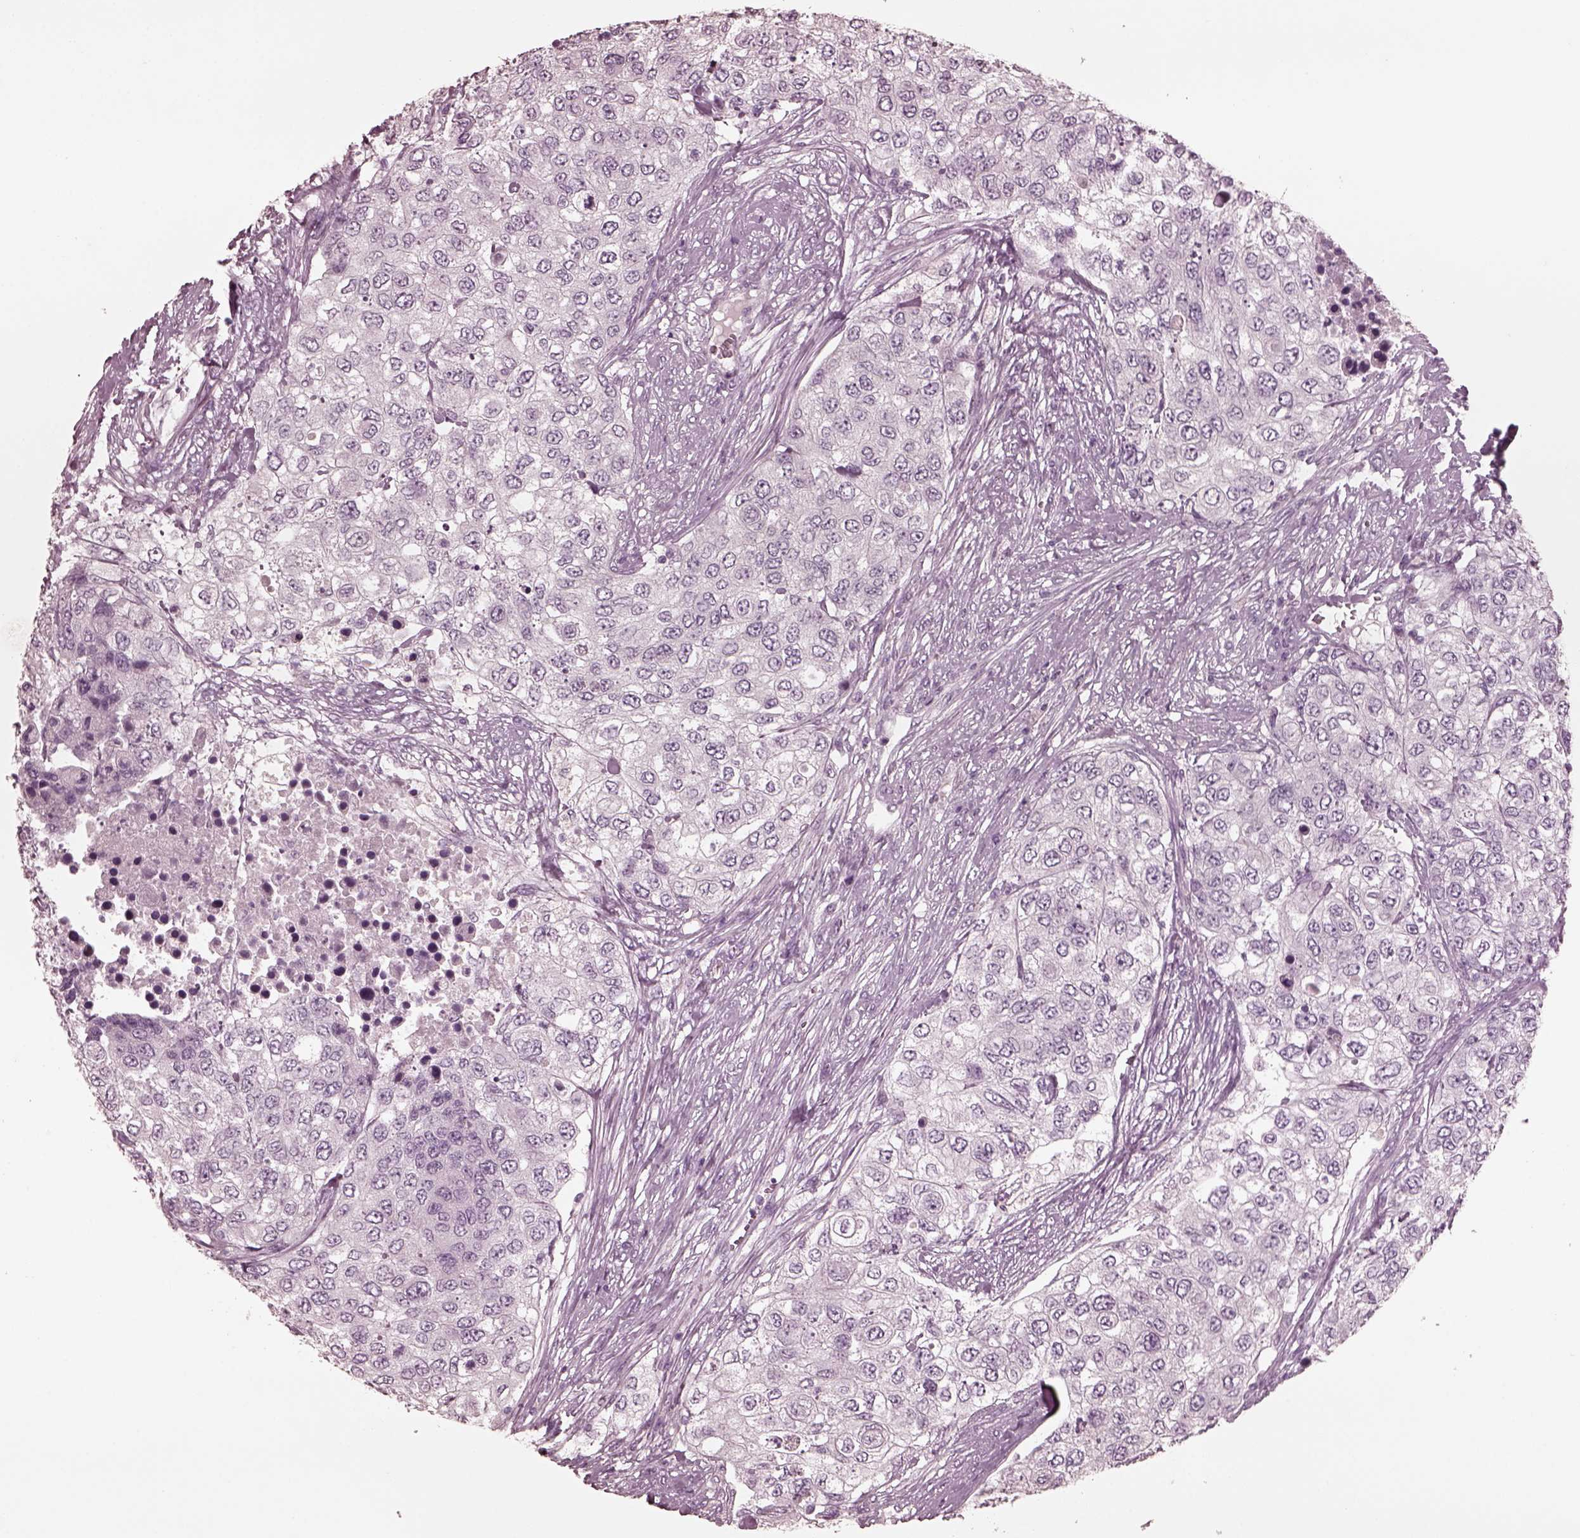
{"staining": {"intensity": "negative", "quantity": "none", "location": "none"}, "tissue": "urothelial cancer", "cell_type": "Tumor cells", "image_type": "cancer", "snomed": [{"axis": "morphology", "description": "Urothelial carcinoma, High grade"}, {"axis": "topography", "description": "Urinary bladder"}], "caption": "DAB immunohistochemical staining of urothelial cancer reveals no significant staining in tumor cells.", "gene": "CGA", "patient": {"sex": "female", "age": 78}}